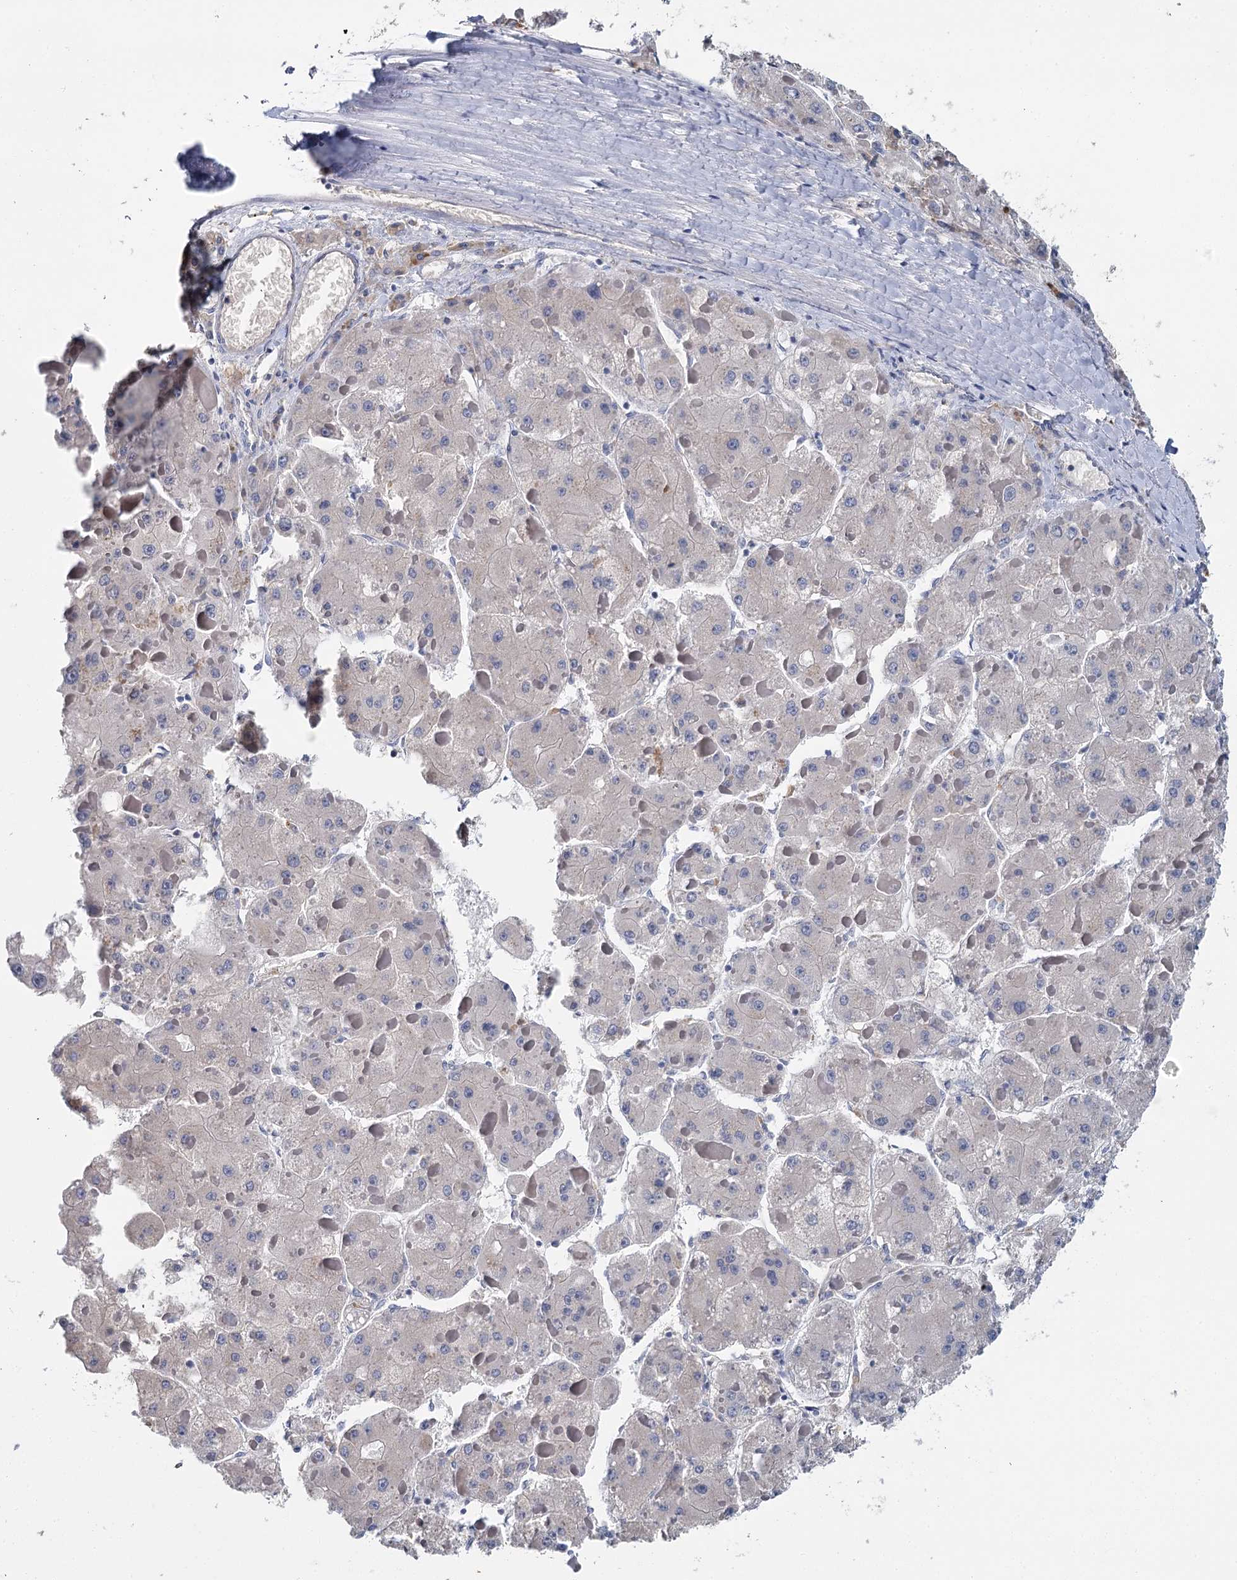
{"staining": {"intensity": "negative", "quantity": "none", "location": "none"}, "tissue": "liver cancer", "cell_type": "Tumor cells", "image_type": "cancer", "snomed": [{"axis": "morphology", "description": "Carcinoma, Hepatocellular, NOS"}, {"axis": "topography", "description": "Liver"}], "caption": "High power microscopy histopathology image of an immunohistochemistry photomicrograph of liver cancer, revealing no significant expression in tumor cells. (DAB IHC visualized using brightfield microscopy, high magnification).", "gene": "ANKRD16", "patient": {"sex": "female", "age": 73}}